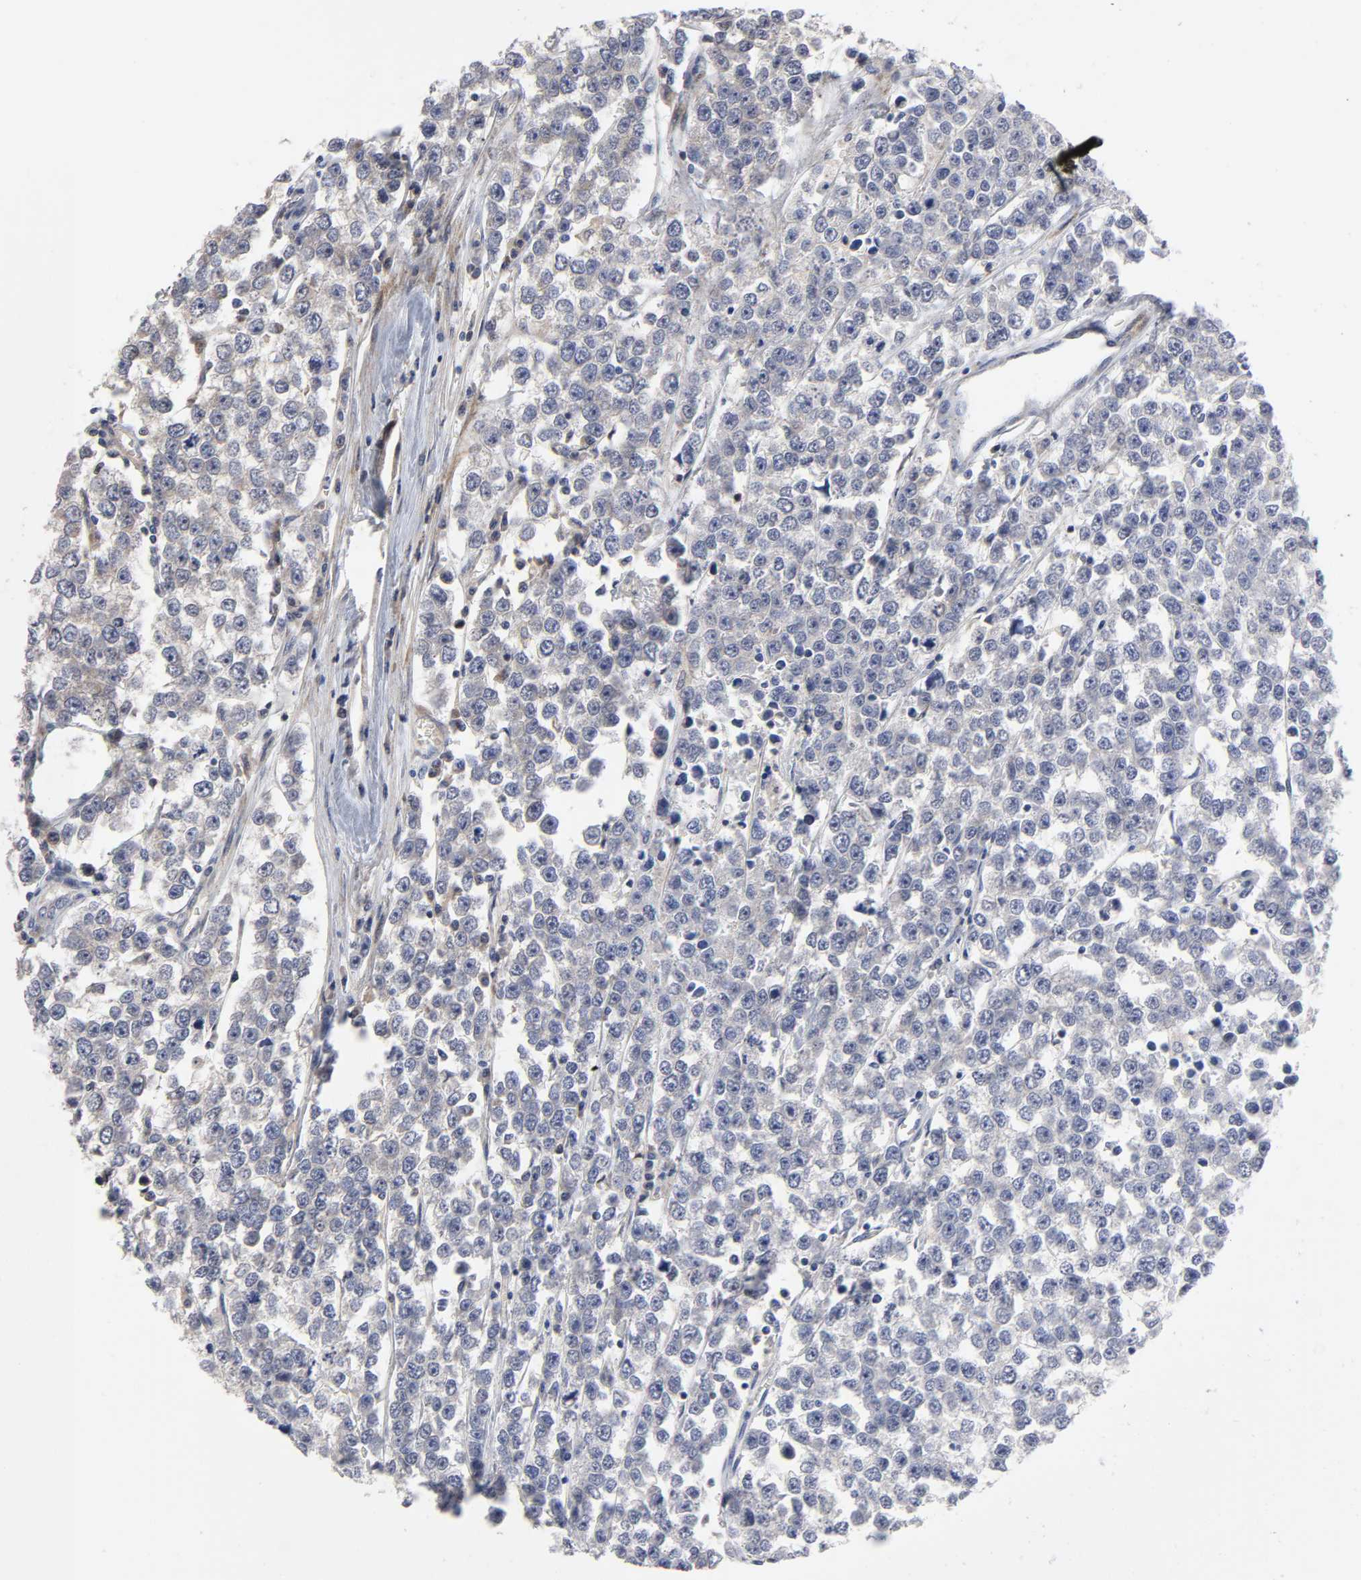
{"staining": {"intensity": "negative", "quantity": "none", "location": "none"}, "tissue": "testis cancer", "cell_type": "Tumor cells", "image_type": "cancer", "snomed": [{"axis": "morphology", "description": "Seminoma, NOS"}, {"axis": "morphology", "description": "Carcinoma, Embryonal, NOS"}, {"axis": "topography", "description": "Testis"}], "caption": "Immunohistochemistry of human testis cancer (seminoma) exhibits no expression in tumor cells. (DAB IHC visualized using brightfield microscopy, high magnification).", "gene": "CASP9", "patient": {"sex": "male", "age": 52}}